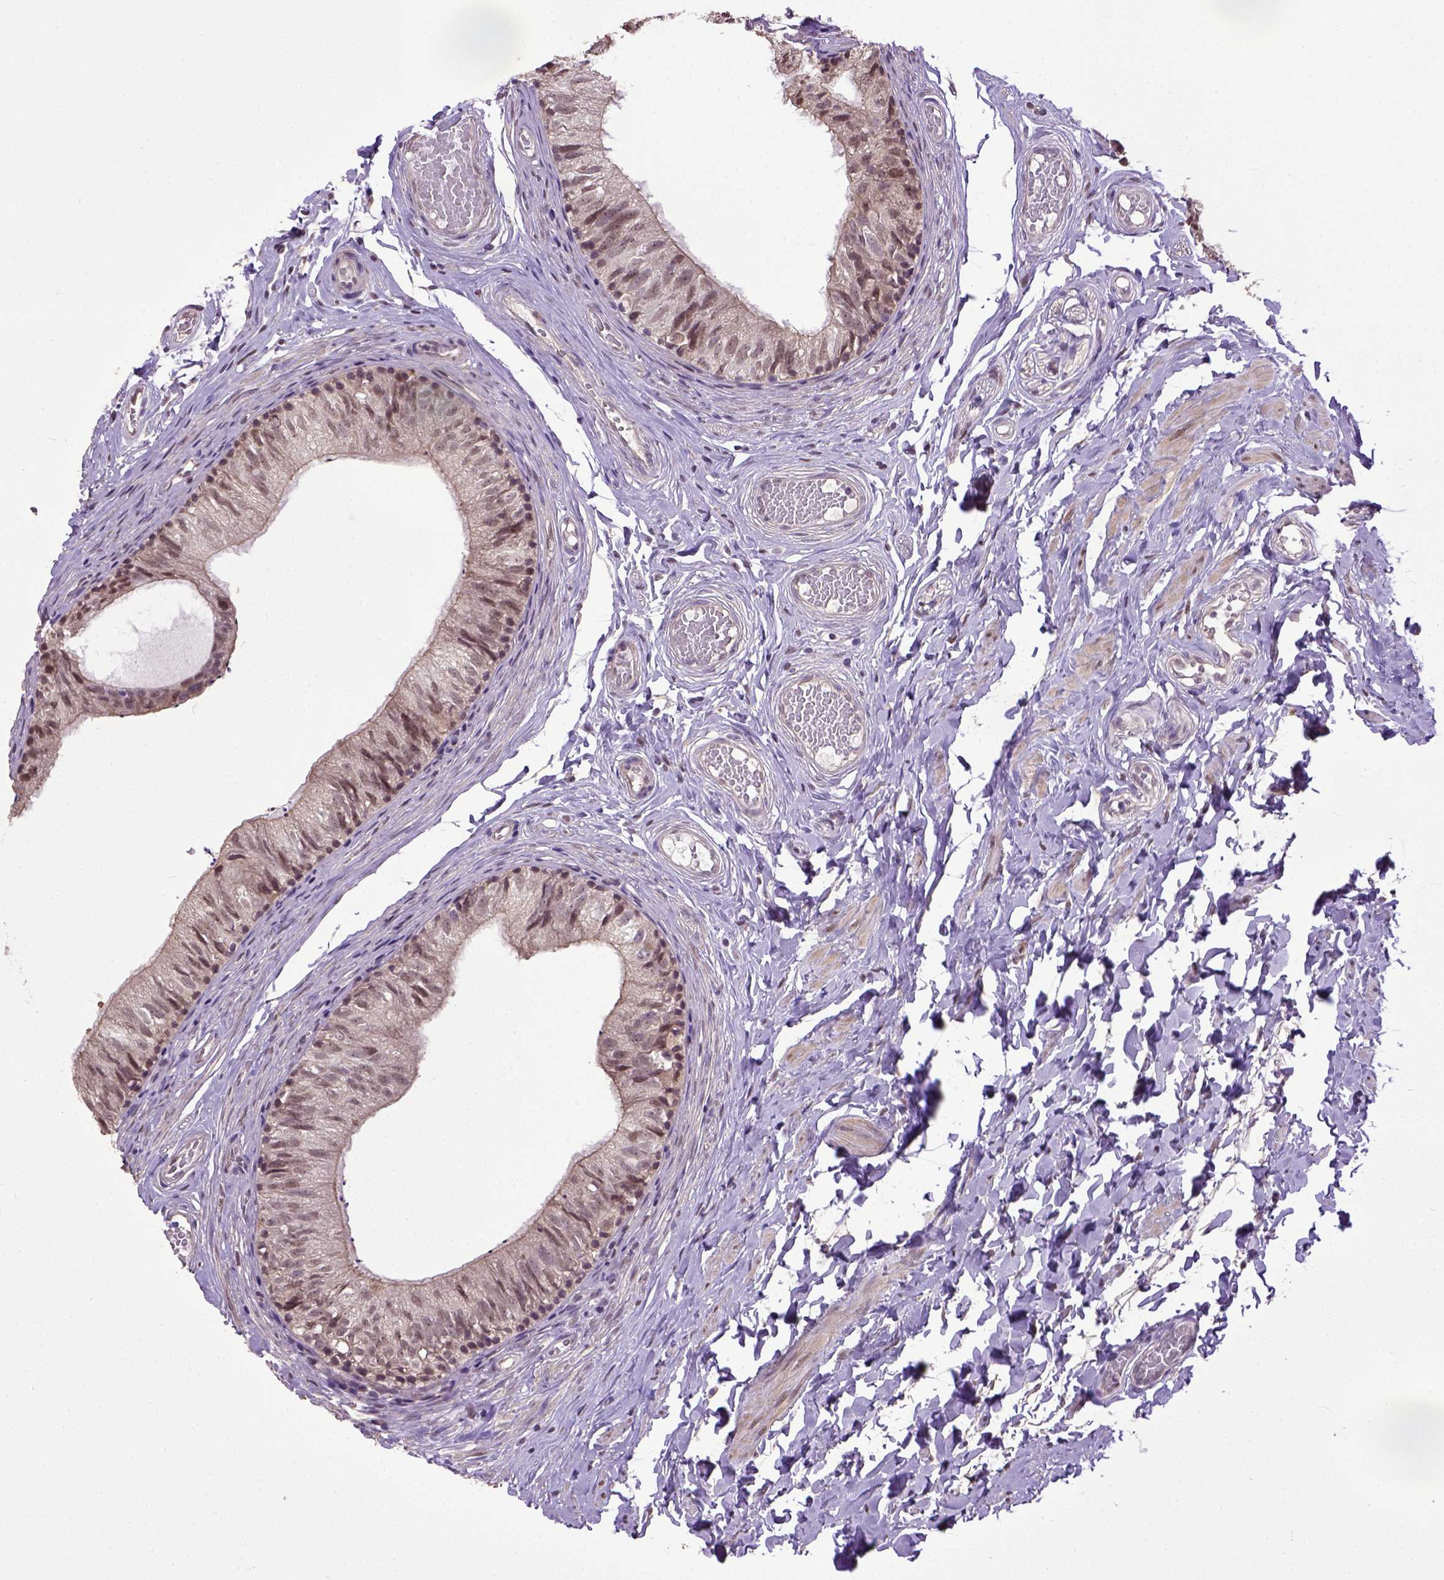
{"staining": {"intensity": "moderate", "quantity": "25%-75%", "location": "nuclear"}, "tissue": "epididymis", "cell_type": "Glandular cells", "image_type": "normal", "snomed": [{"axis": "morphology", "description": "Normal tissue, NOS"}, {"axis": "topography", "description": "Epididymis"}], "caption": "Protein staining demonstrates moderate nuclear staining in approximately 25%-75% of glandular cells in unremarkable epididymis.", "gene": "UBA3", "patient": {"sex": "male", "age": 29}}